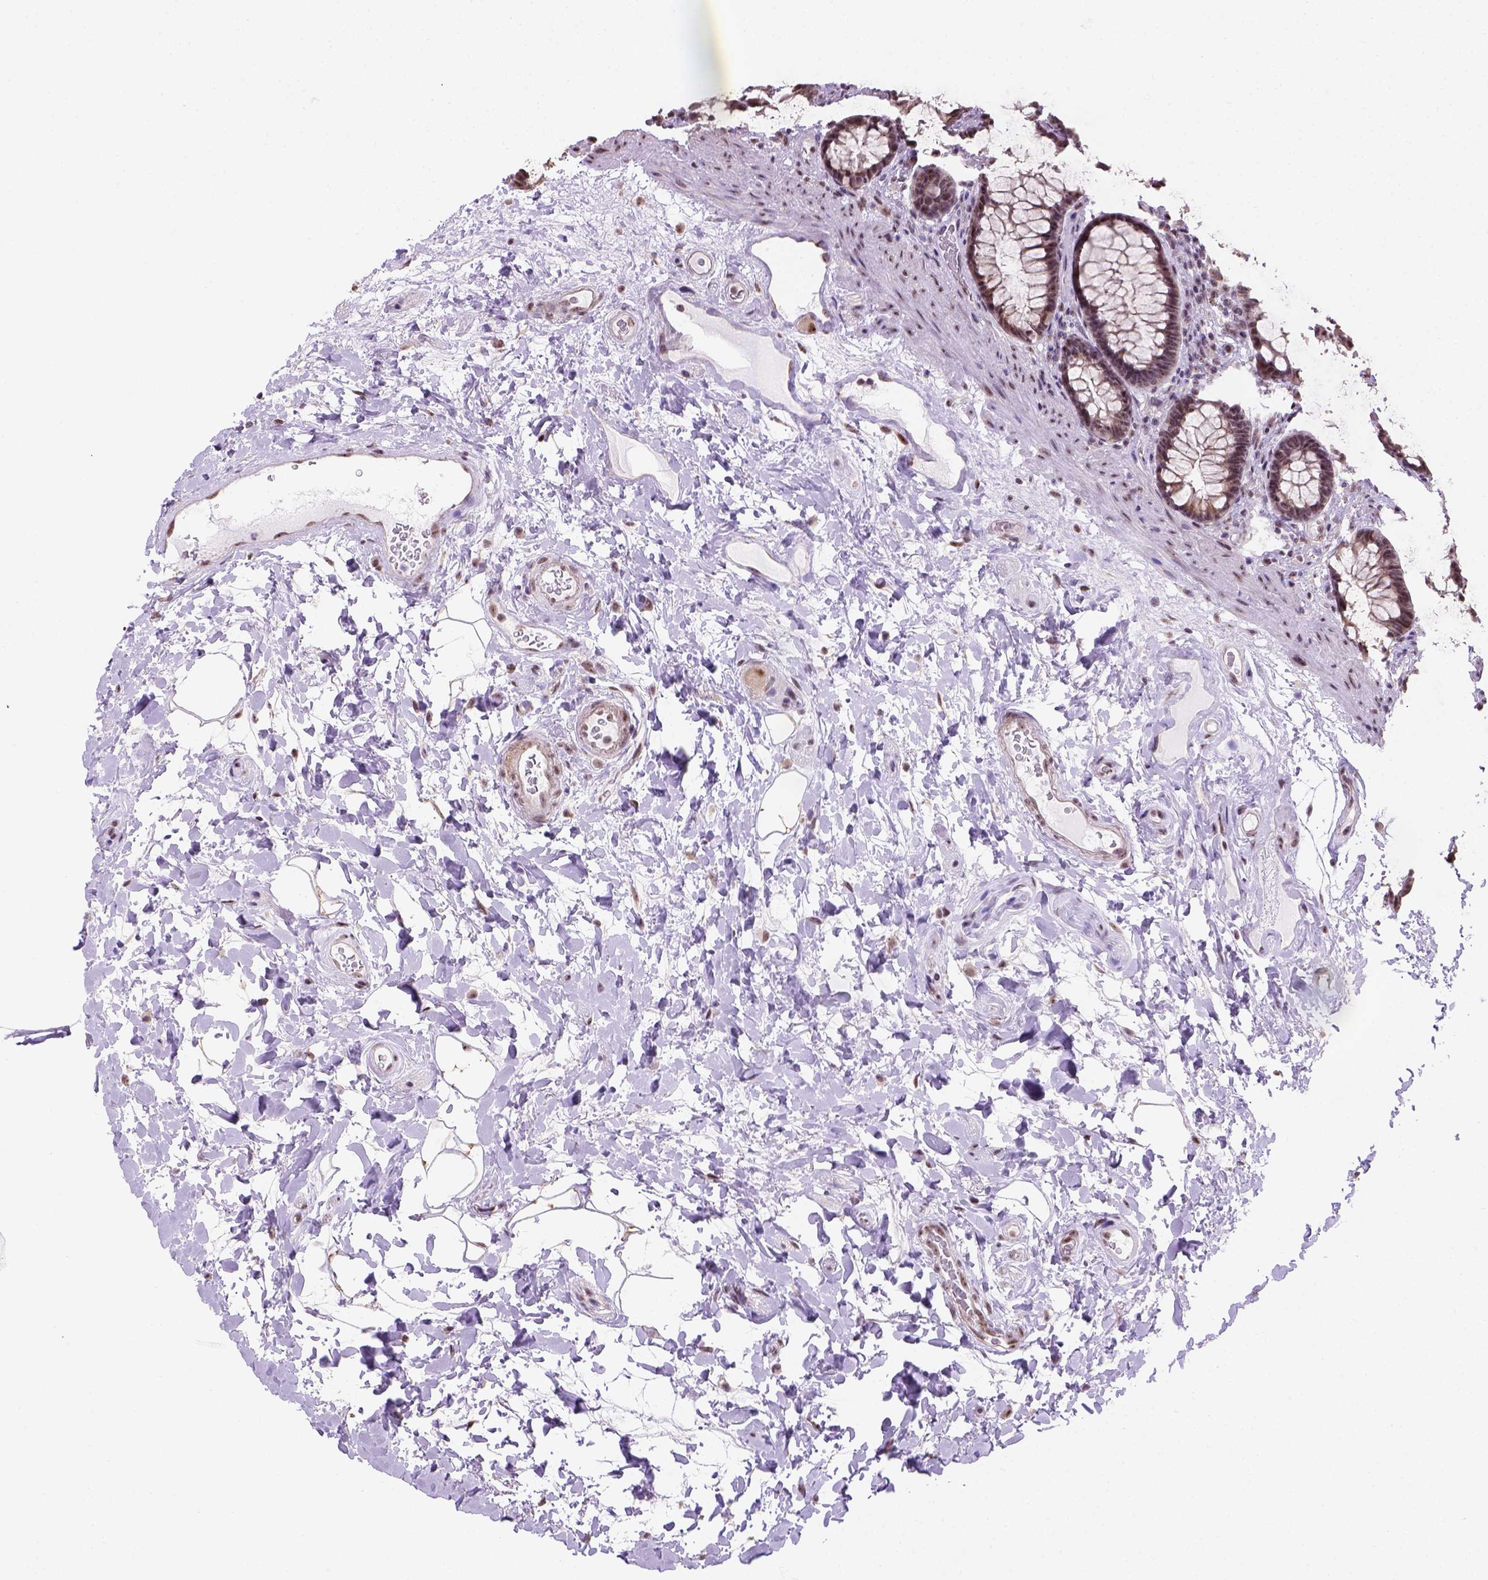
{"staining": {"intensity": "strong", "quantity": ">75%", "location": "nuclear"}, "tissue": "rectum", "cell_type": "Glandular cells", "image_type": "normal", "snomed": [{"axis": "morphology", "description": "Normal tissue, NOS"}, {"axis": "topography", "description": "Rectum"}], "caption": "About >75% of glandular cells in benign rectum show strong nuclear protein staining as visualized by brown immunohistochemical staining.", "gene": "DDX50", "patient": {"sex": "male", "age": 72}}